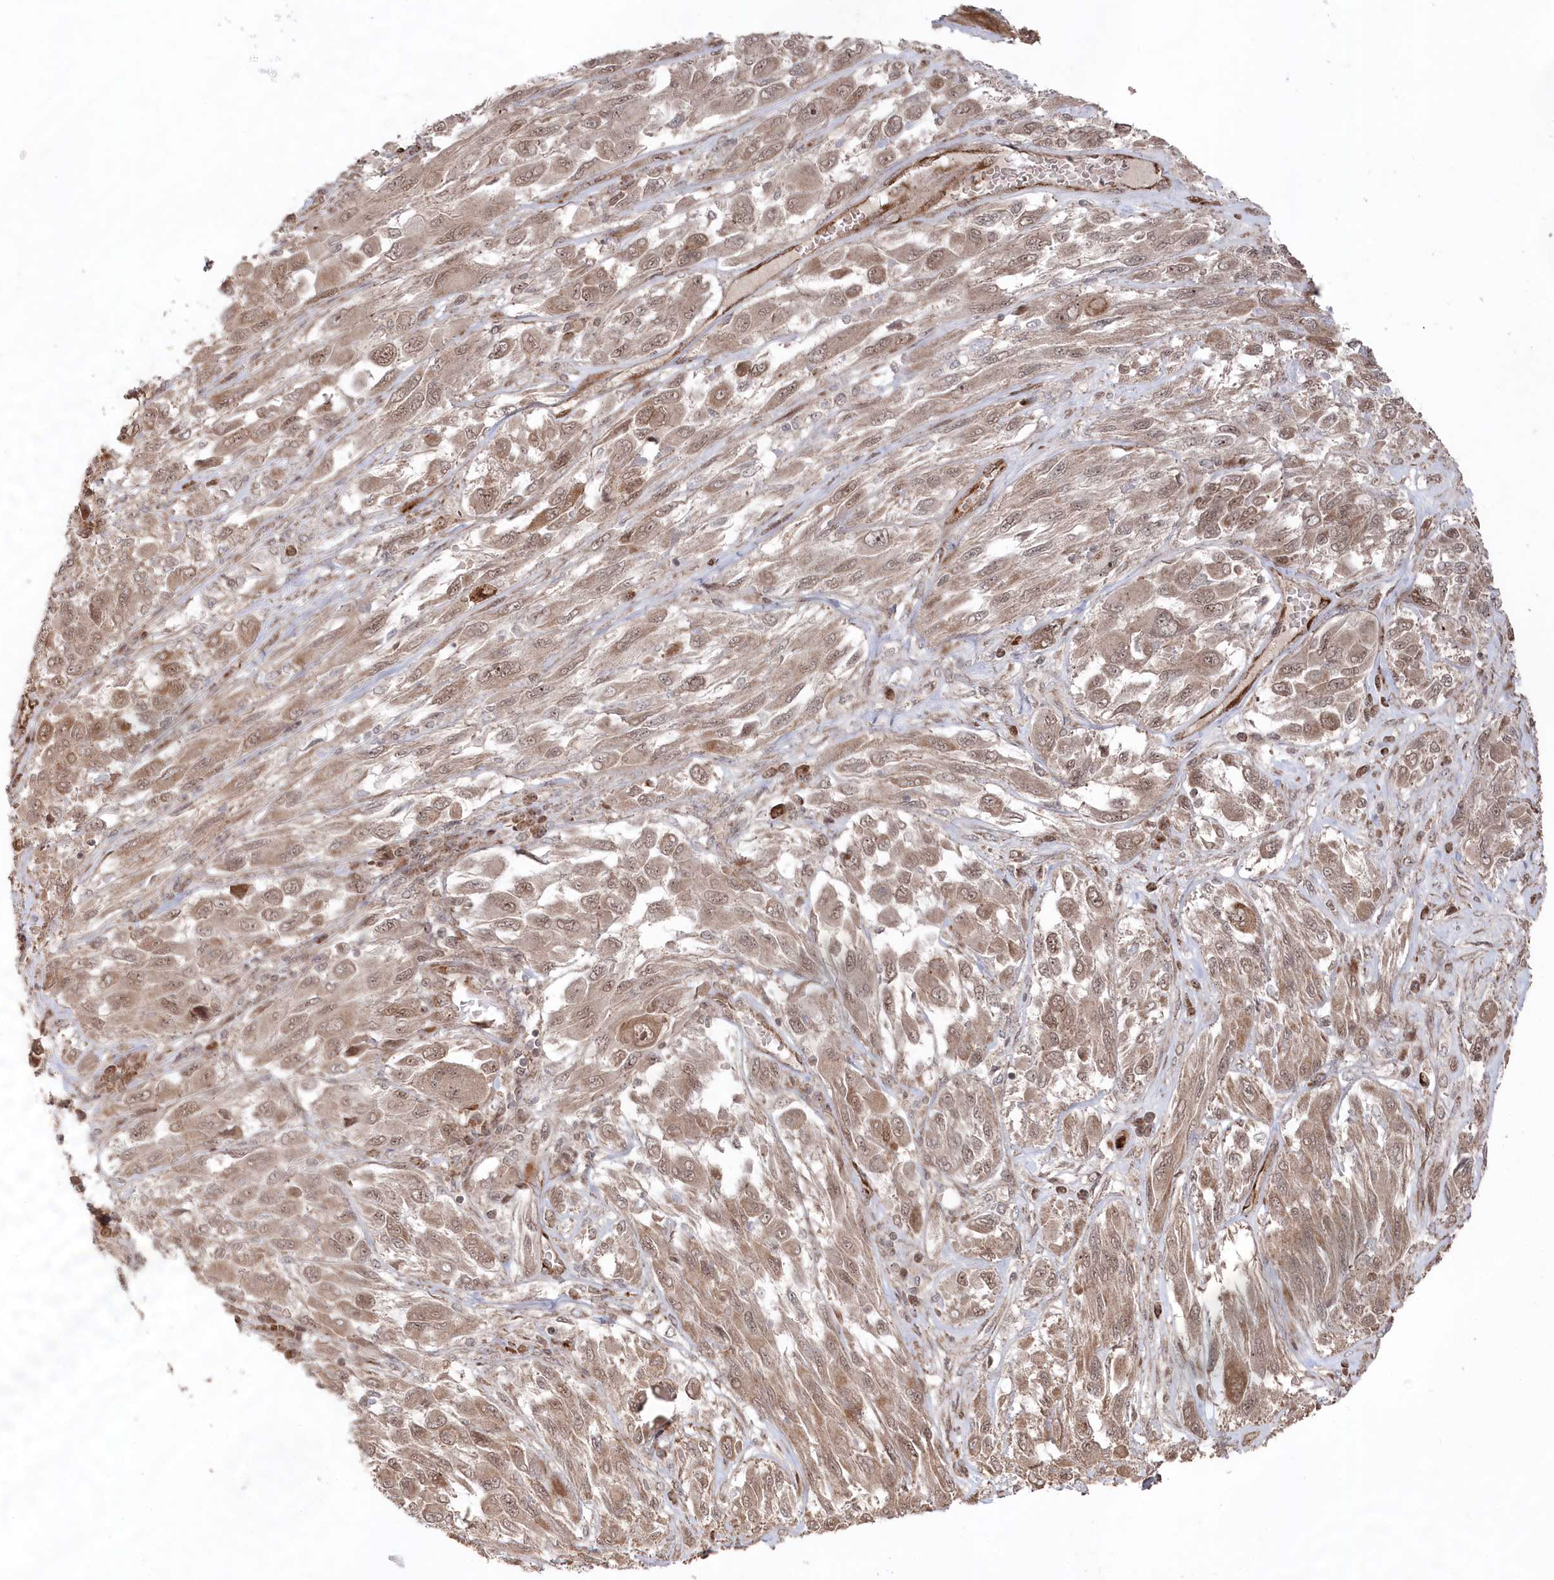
{"staining": {"intensity": "weak", "quantity": ">75%", "location": "nuclear"}, "tissue": "melanoma", "cell_type": "Tumor cells", "image_type": "cancer", "snomed": [{"axis": "morphology", "description": "Malignant melanoma, NOS"}, {"axis": "topography", "description": "Skin"}], "caption": "There is low levels of weak nuclear staining in tumor cells of malignant melanoma, as demonstrated by immunohistochemical staining (brown color).", "gene": "POLR3A", "patient": {"sex": "female", "age": 91}}